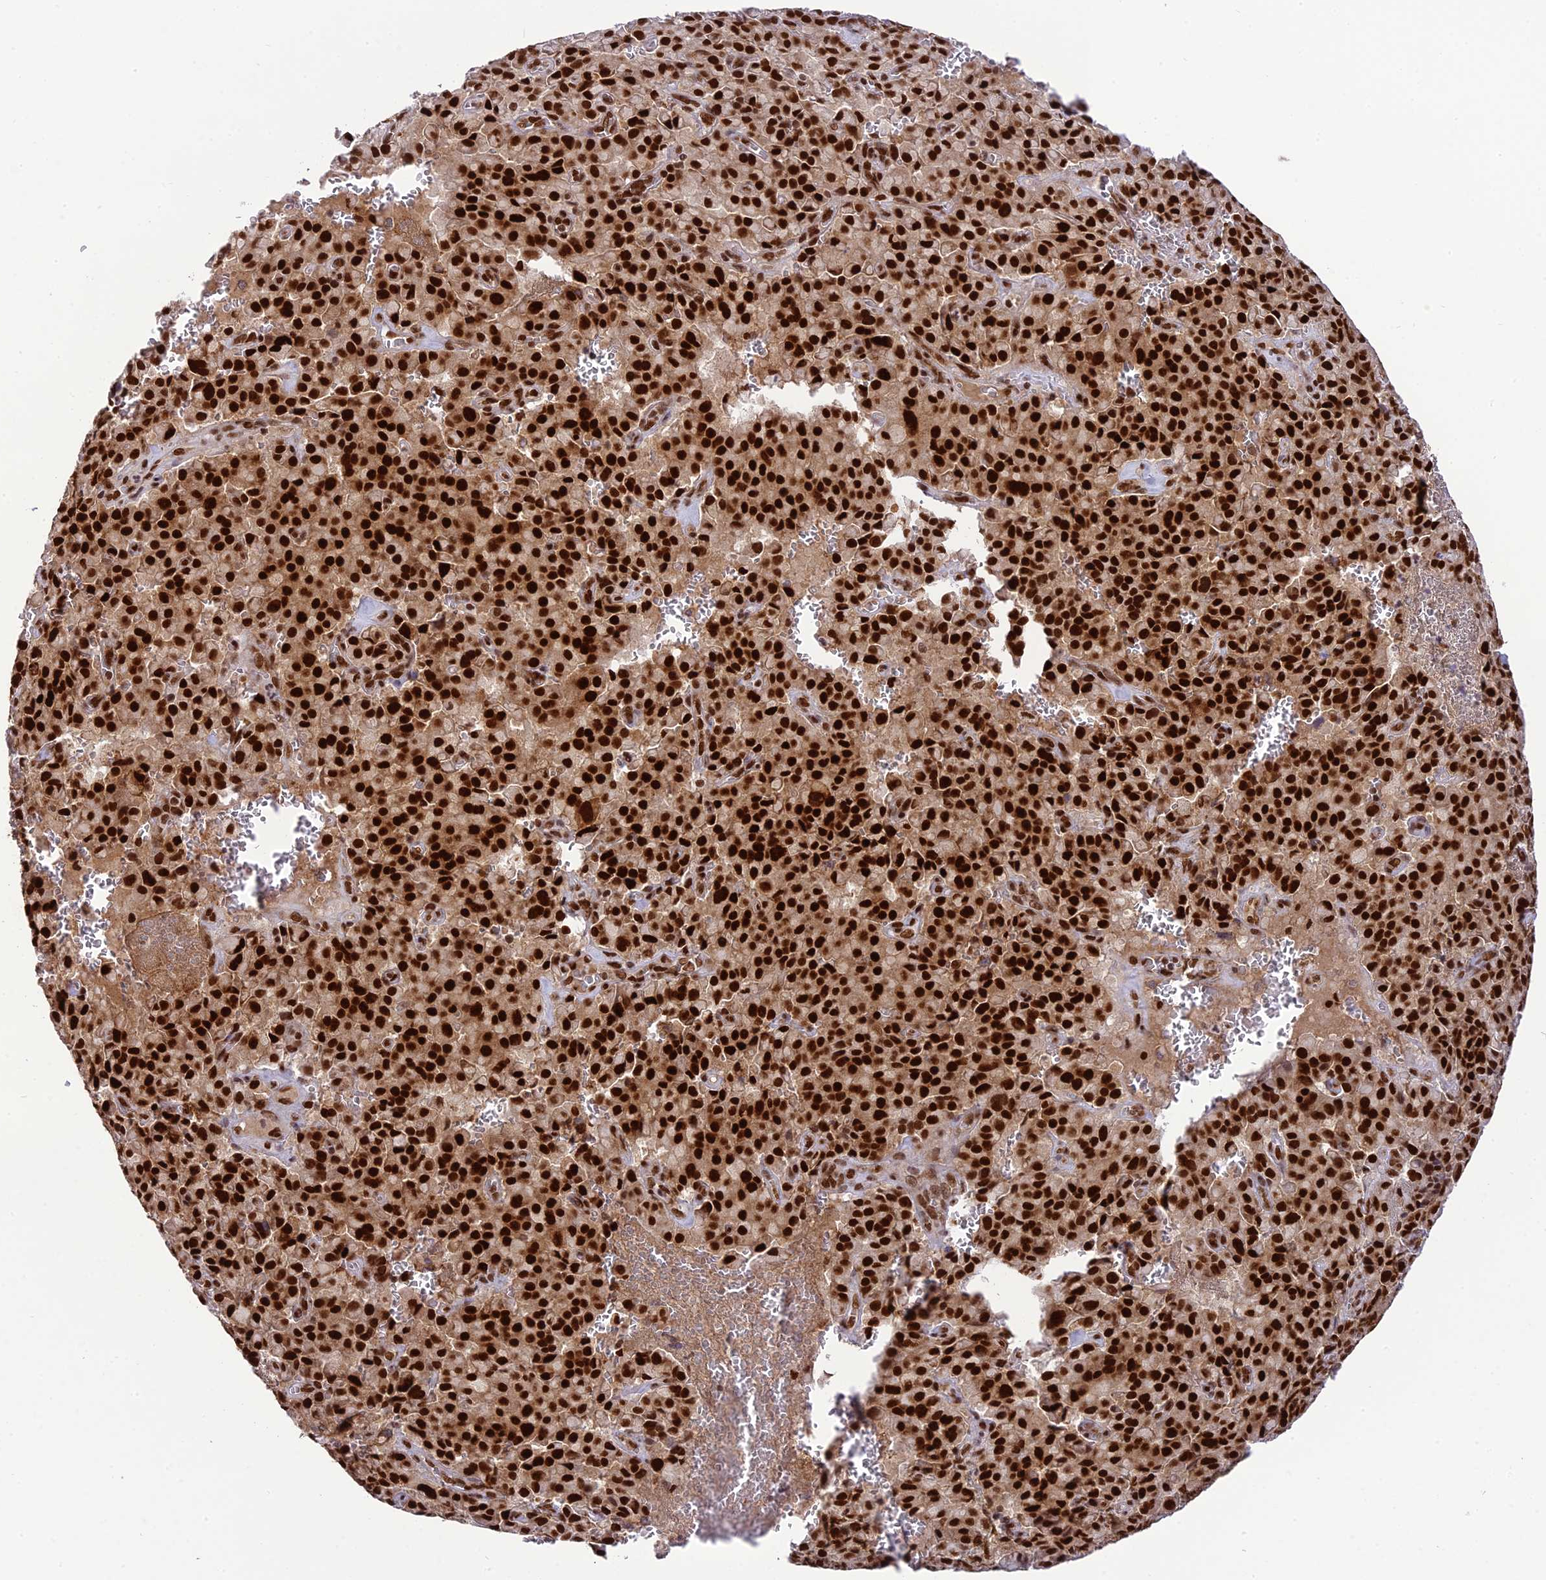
{"staining": {"intensity": "strong", "quantity": ">75%", "location": "nuclear"}, "tissue": "pancreatic cancer", "cell_type": "Tumor cells", "image_type": "cancer", "snomed": [{"axis": "morphology", "description": "Adenocarcinoma, NOS"}, {"axis": "topography", "description": "Pancreas"}], "caption": "The photomicrograph reveals staining of pancreatic cancer, revealing strong nuclear protein staining (brown color) within tumor cells. (DAB = brown stain, brightfield microscopy at high magnification).", "gene": "DDX1", "patient": {"sex": "male", "age": 65}}